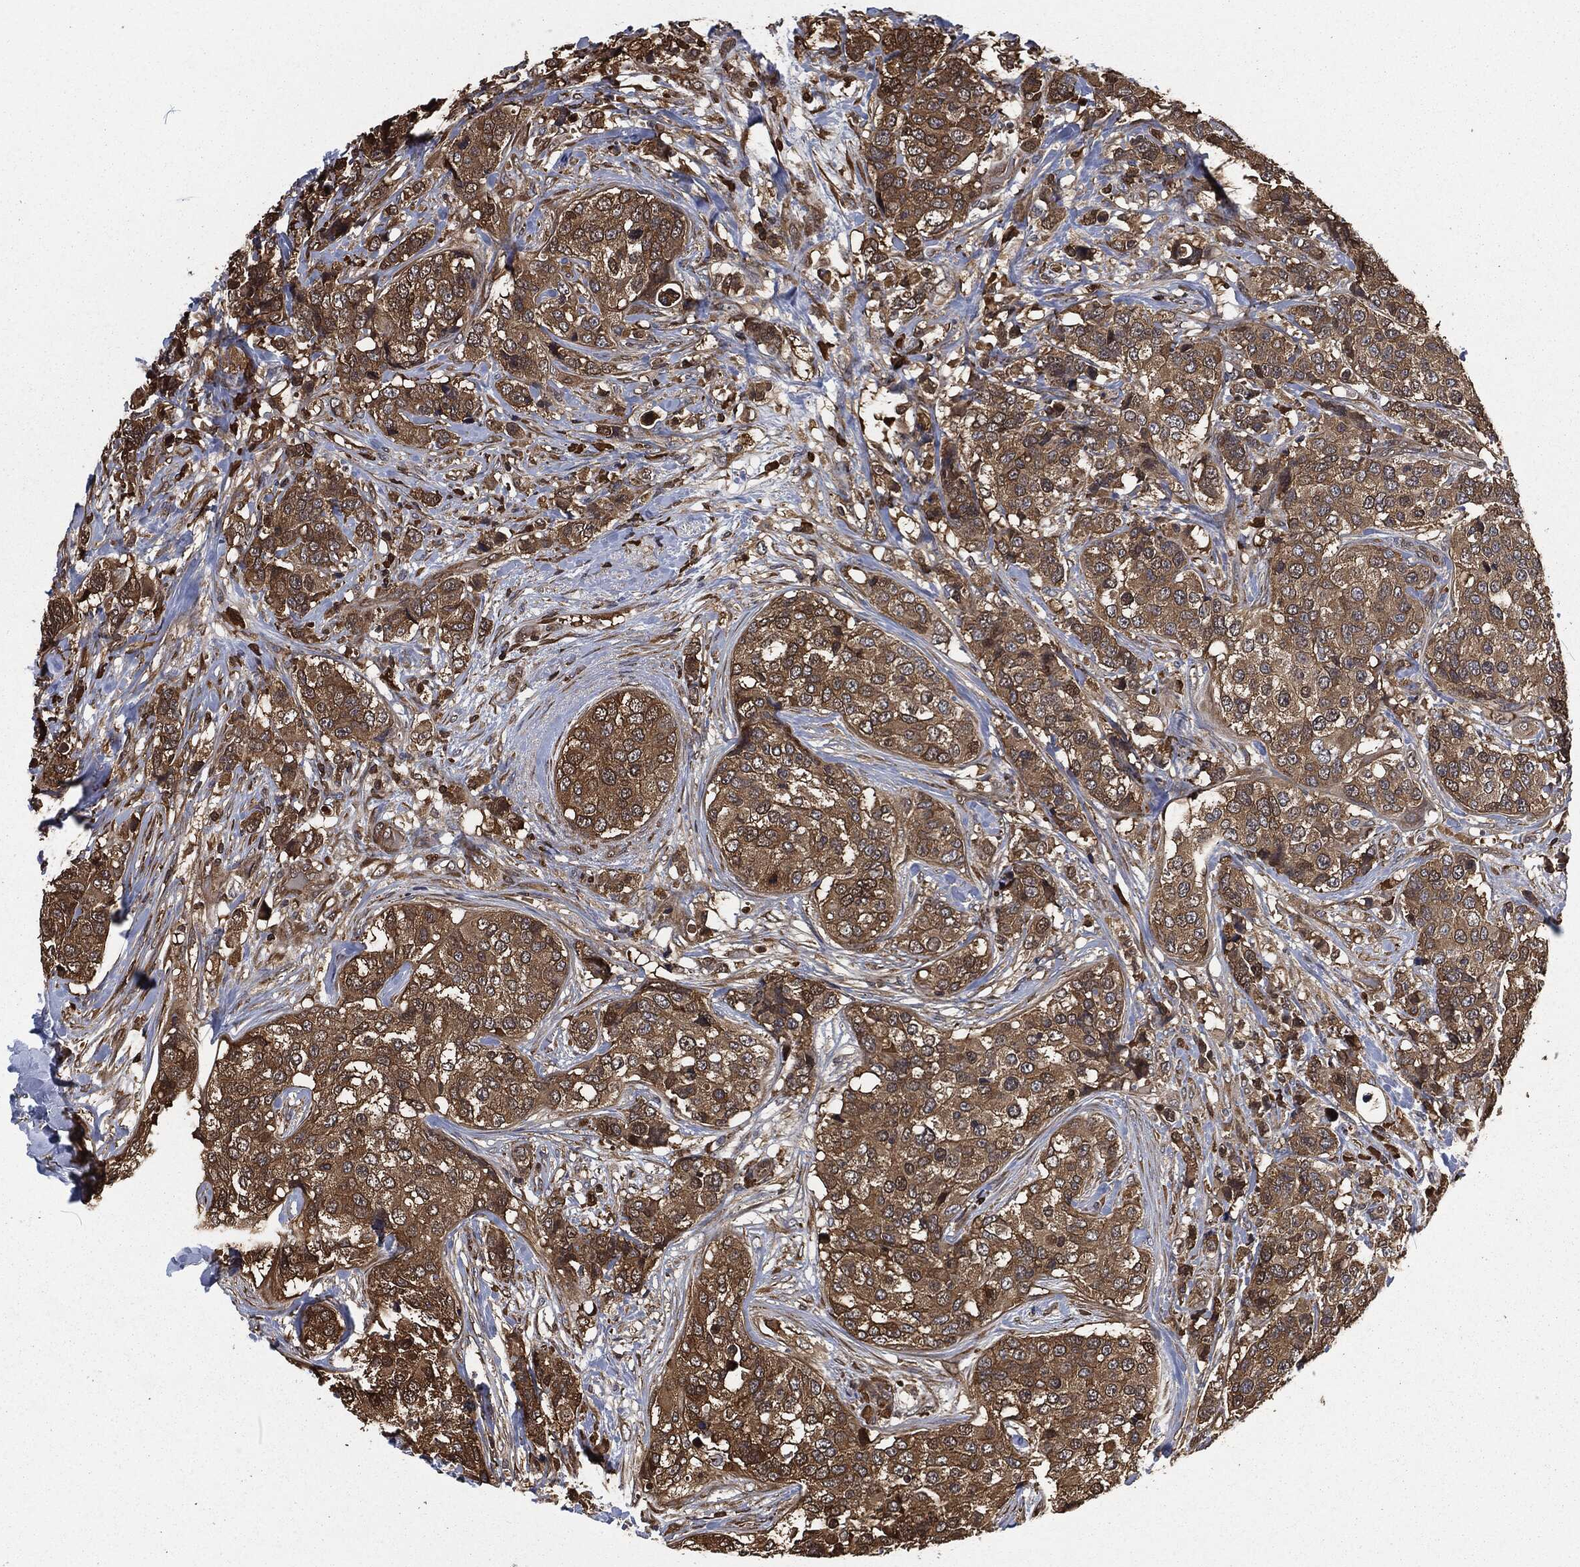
{"staining": {"intensity": "moderate", "quantity": ">75%", "location": "cytoplasmic/membranous"}, "tissue": "breast cancer", "cell_type": "Tumor cells", "image_type": "cancer", "snomed": [{"axis": "morphology", "description": "Lobular carcinoma"}, {"axis": "topography", "description": "Breast"}], "caption": "Protein staining by immunohistochemistry reveals moderate cytoplasmic/membranous staining in about >75% of tumor cells in lobular carcinoma (breast).", "gene": "PRDX4", "patient": {"sex": "female", "age": 59}}